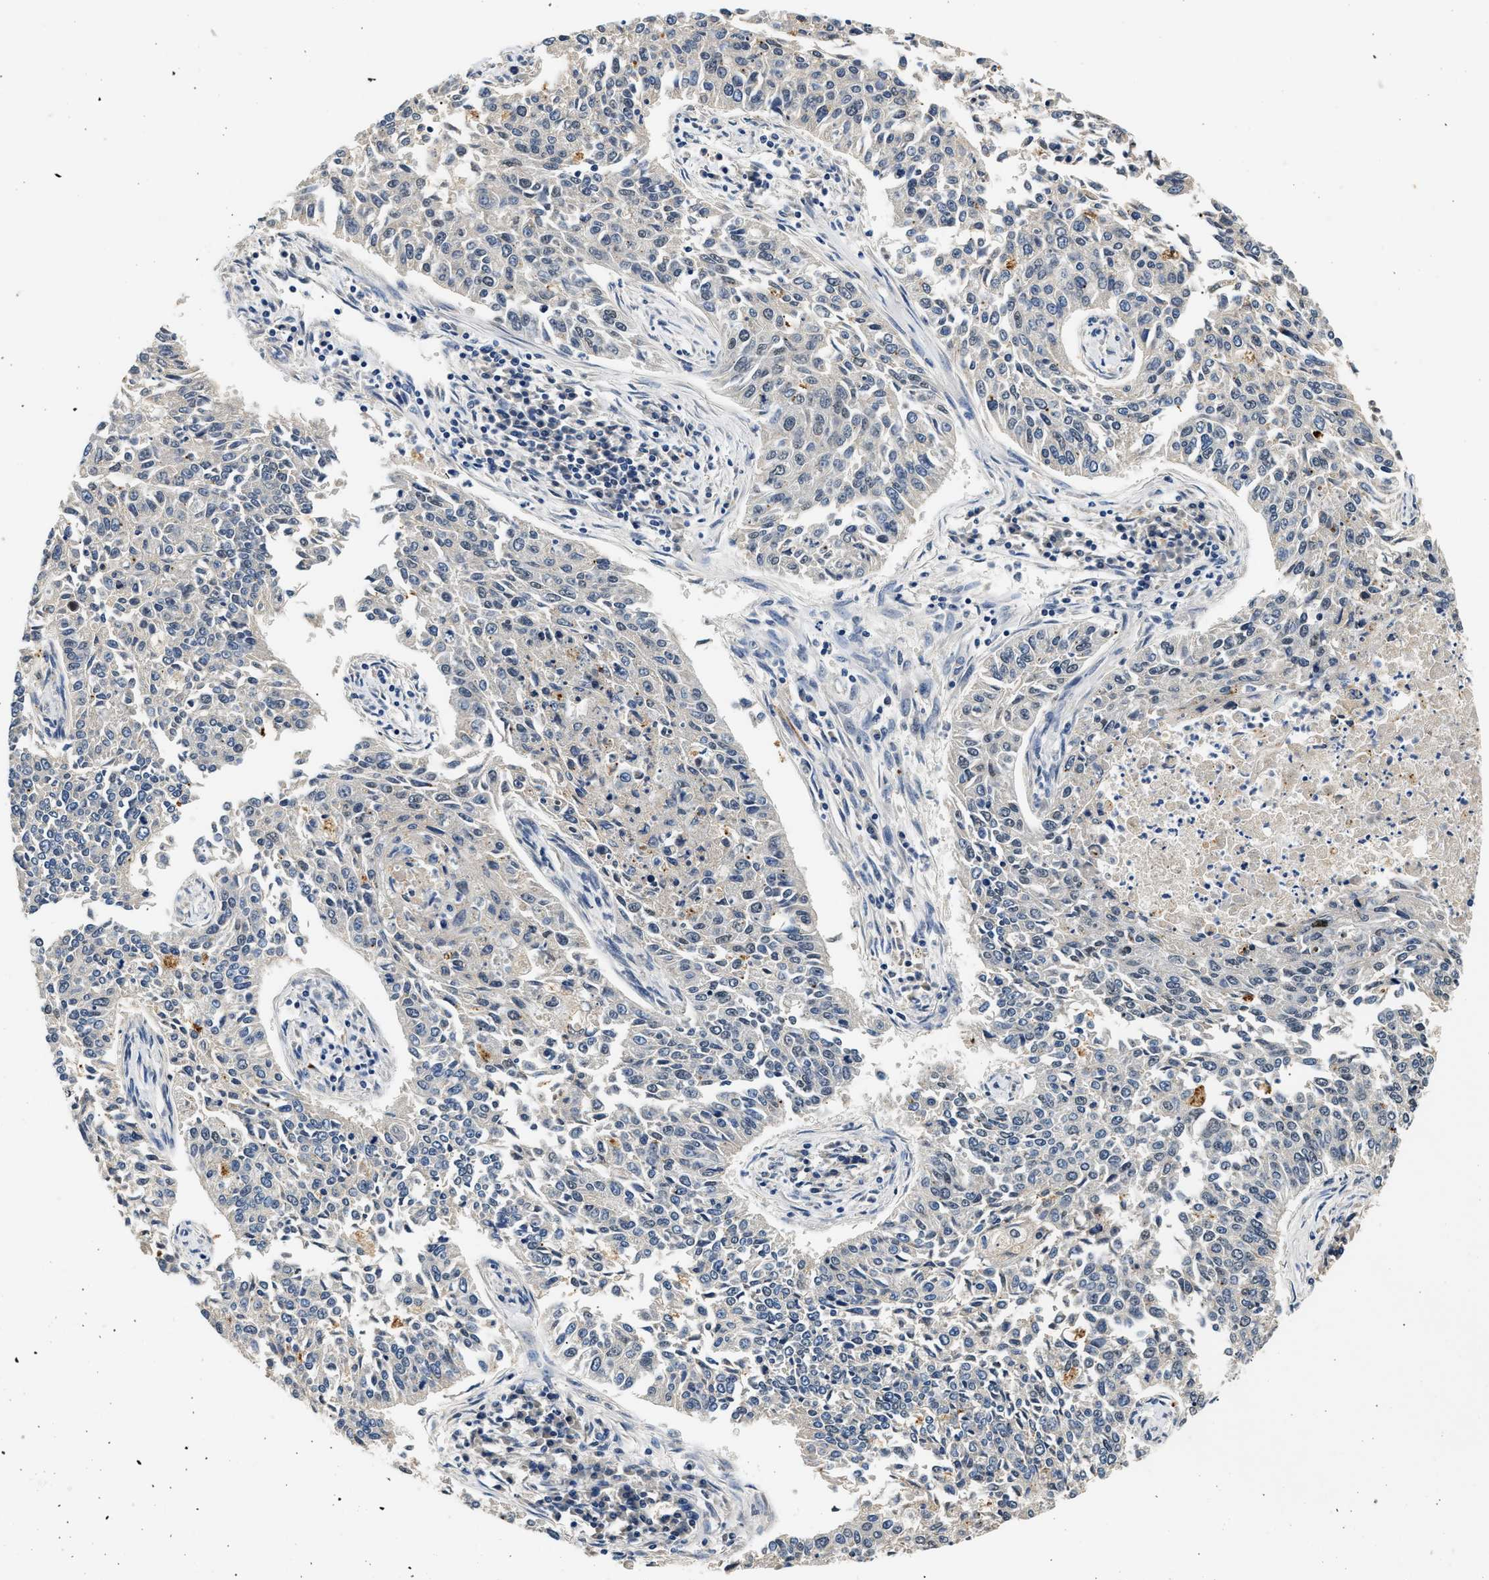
{"staining": {"intensity": "negative", "quantity": "none", "location": "none"}, "tissue": "lung cancer", "cell_type": "Tumor cells", "image_type": "cancer", "snomed": [{"axis": "morphology", "description": "Normal tissue, NOS"}, {"axis": "morphology", "description": "Squamous cell carcinoma, NOS"}, {"axis": "topography", "description": "Cartilage tissue"}, {"axis": "topography", "description": "Bronchus"}, {"axis": "topography", "description": "Lung"}], "caption": "This image is of lung squamous cell carcinoma stained with immunohistochemistry to label a protein in brown with the nuclei are counter-stained blue. There is no staining in tumor cells. (DAB (3,3'-diaminobenzidine) immunohistochemistry, high magnification).", "gene": "MED22", "patient": {"sex": "female", "age": 49}}